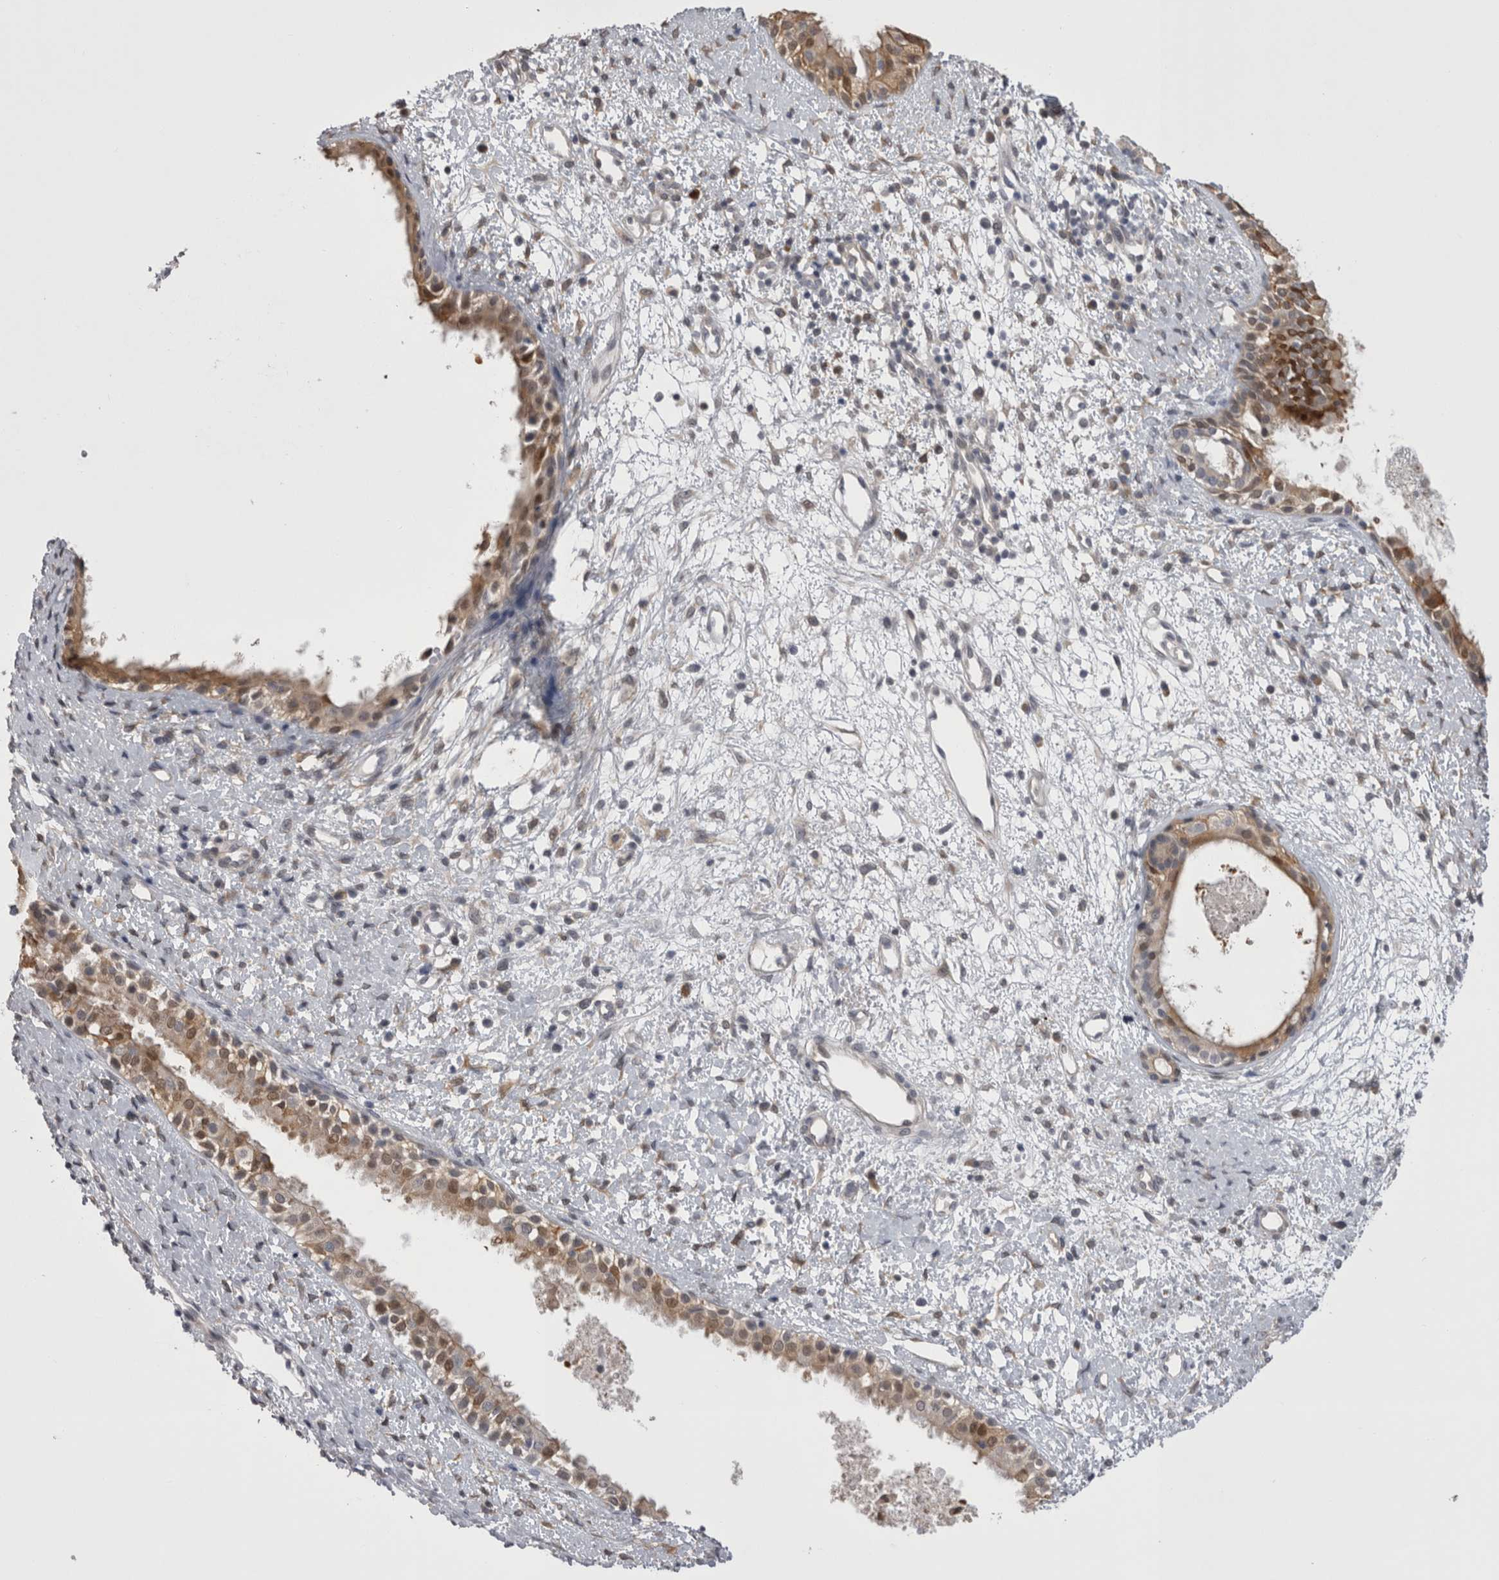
{"staining": {"intensity": "moderate", "quantity": ">75%", "location": "cytoplasmic/membranous,nuclear"}, "tissue": "nasopharynx", "cell_type": "Respiratory epithelial cells", "image_type": "normal", "snomed": [{"axis": "morphology", "description": "Normal tissue, NOS"}, {"axis": "topography", "description": "Nasopharynx"}], "caption": "Unremarkable nasopharynx reveals moderate cytoplasmic/membranous,nuclear expression in approximately >75% of respiratory epithelial cells The protein is shown in brown color, while the nuclei are stained blue..", "gene": "CHIC1", "patient": {"sex": "male", "age": 22}}